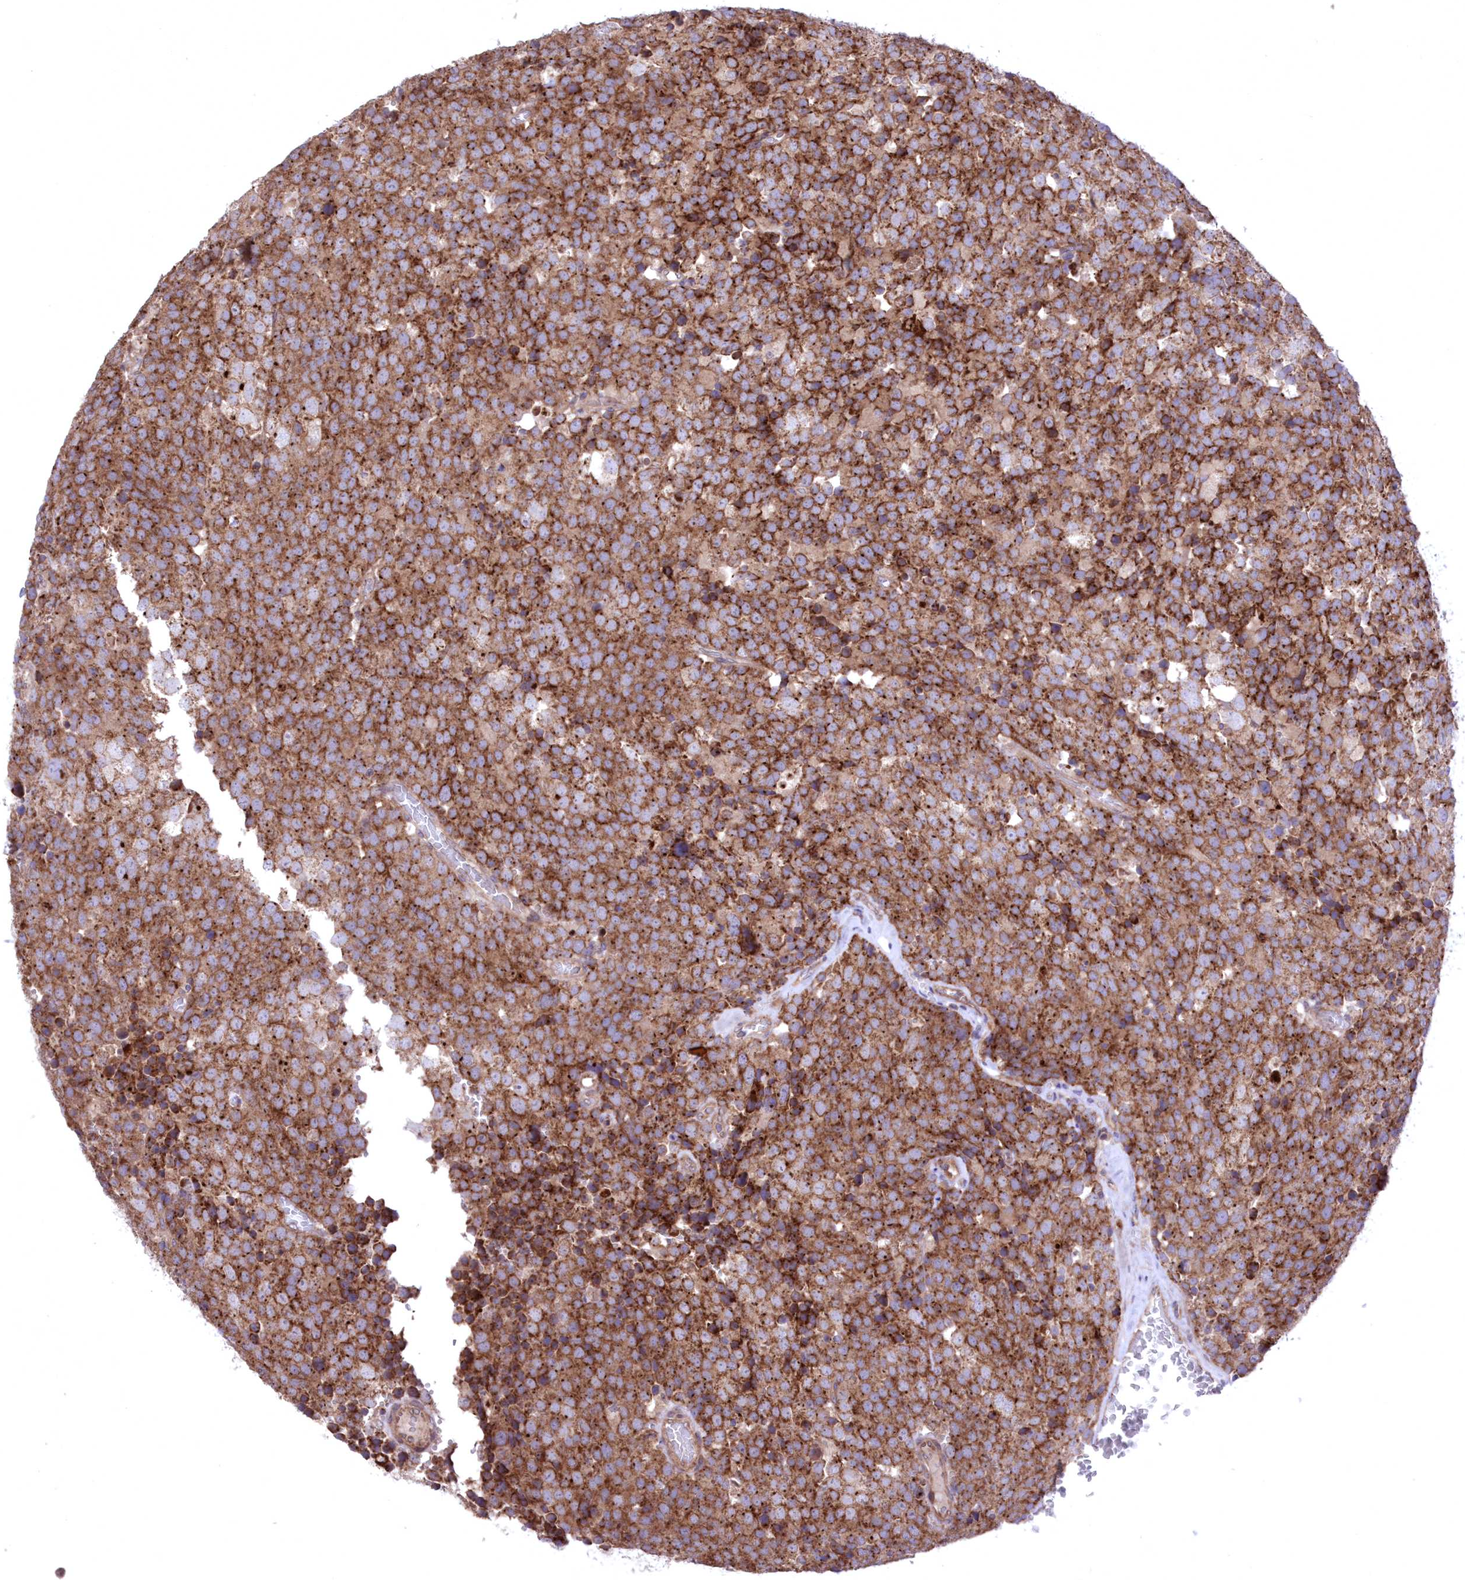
{"staining": {"intensity": "moderate", "quantity": ">75%", "location": "cytoplasmic/membranous"}, "tissue": "testis cancer", "cell_type": "Tumor cells", "image_type": "cancer", "snomed": [{"axis": "morphology", "description": "Seminoma, NOS"}, {"axis": "topography", "description": "Testis"}], "caption": "Moderate cytoplasmic/membranous expression for a protein is present in about >75% of tumor cells of testis cancer (seminoma) using immunohistochemistry.", "gene": "MTRF1L", "patient": {"sex": "male", "age": 71}}